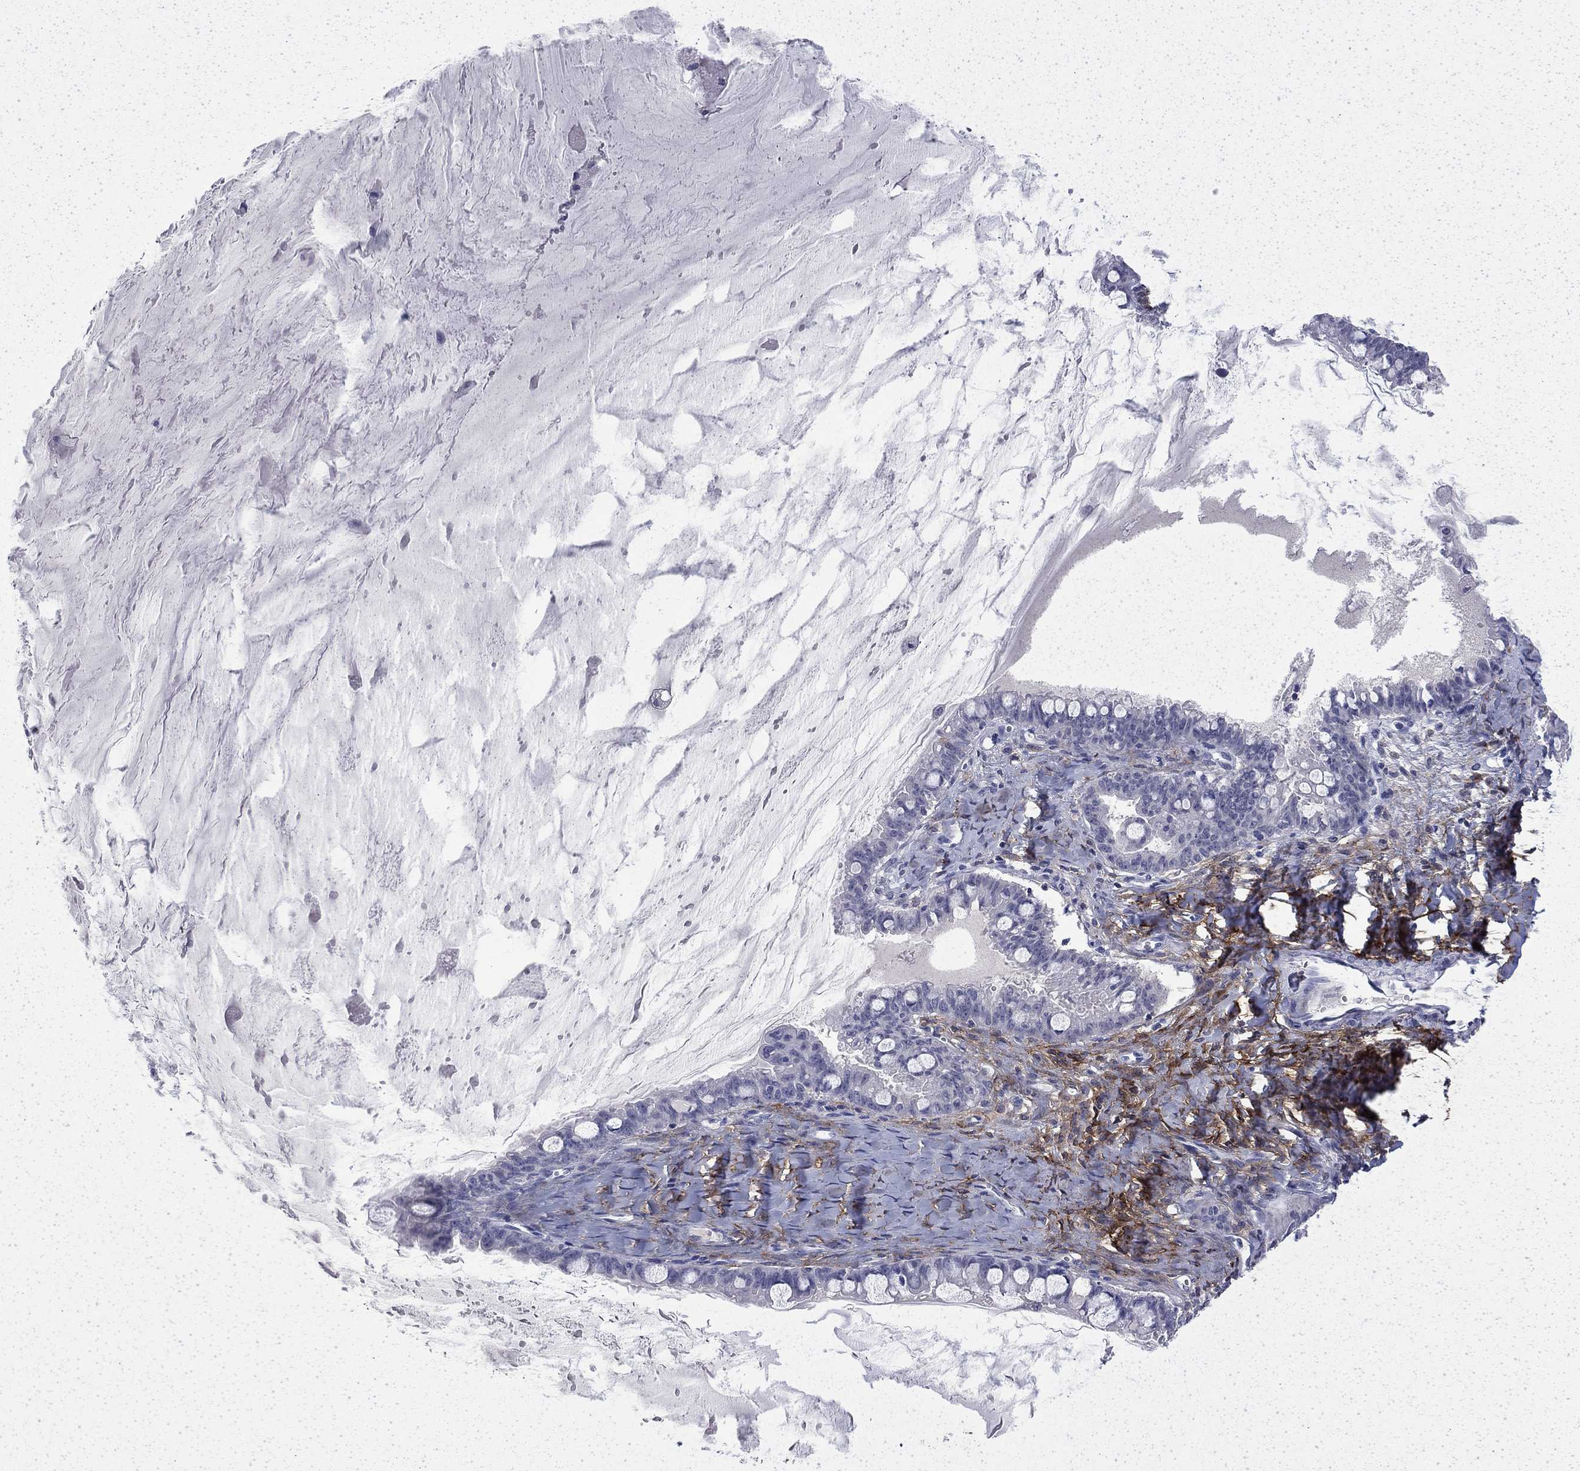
{"staining": {"intensity": "negative", "quantity": "none", "location": "none"}, "tissue": "ovarian cancer", "cell_type": "Tumor cells", "image_type": "cancer", "snomed": [{"axis": "morphology", "description": "Cystadenocarcinoma, mucinous, NOS"}, {"axis": "topography", "description": "Ovary"}], "caption": "Ovarian cancer (mucinous cystadenocarcinoma) stained for a protein using immunohistochemistry (IHC) exhibits no positivity tumor cells.", "gene": "ENPP6", "patient": {"sex": "female", "age": 63}}